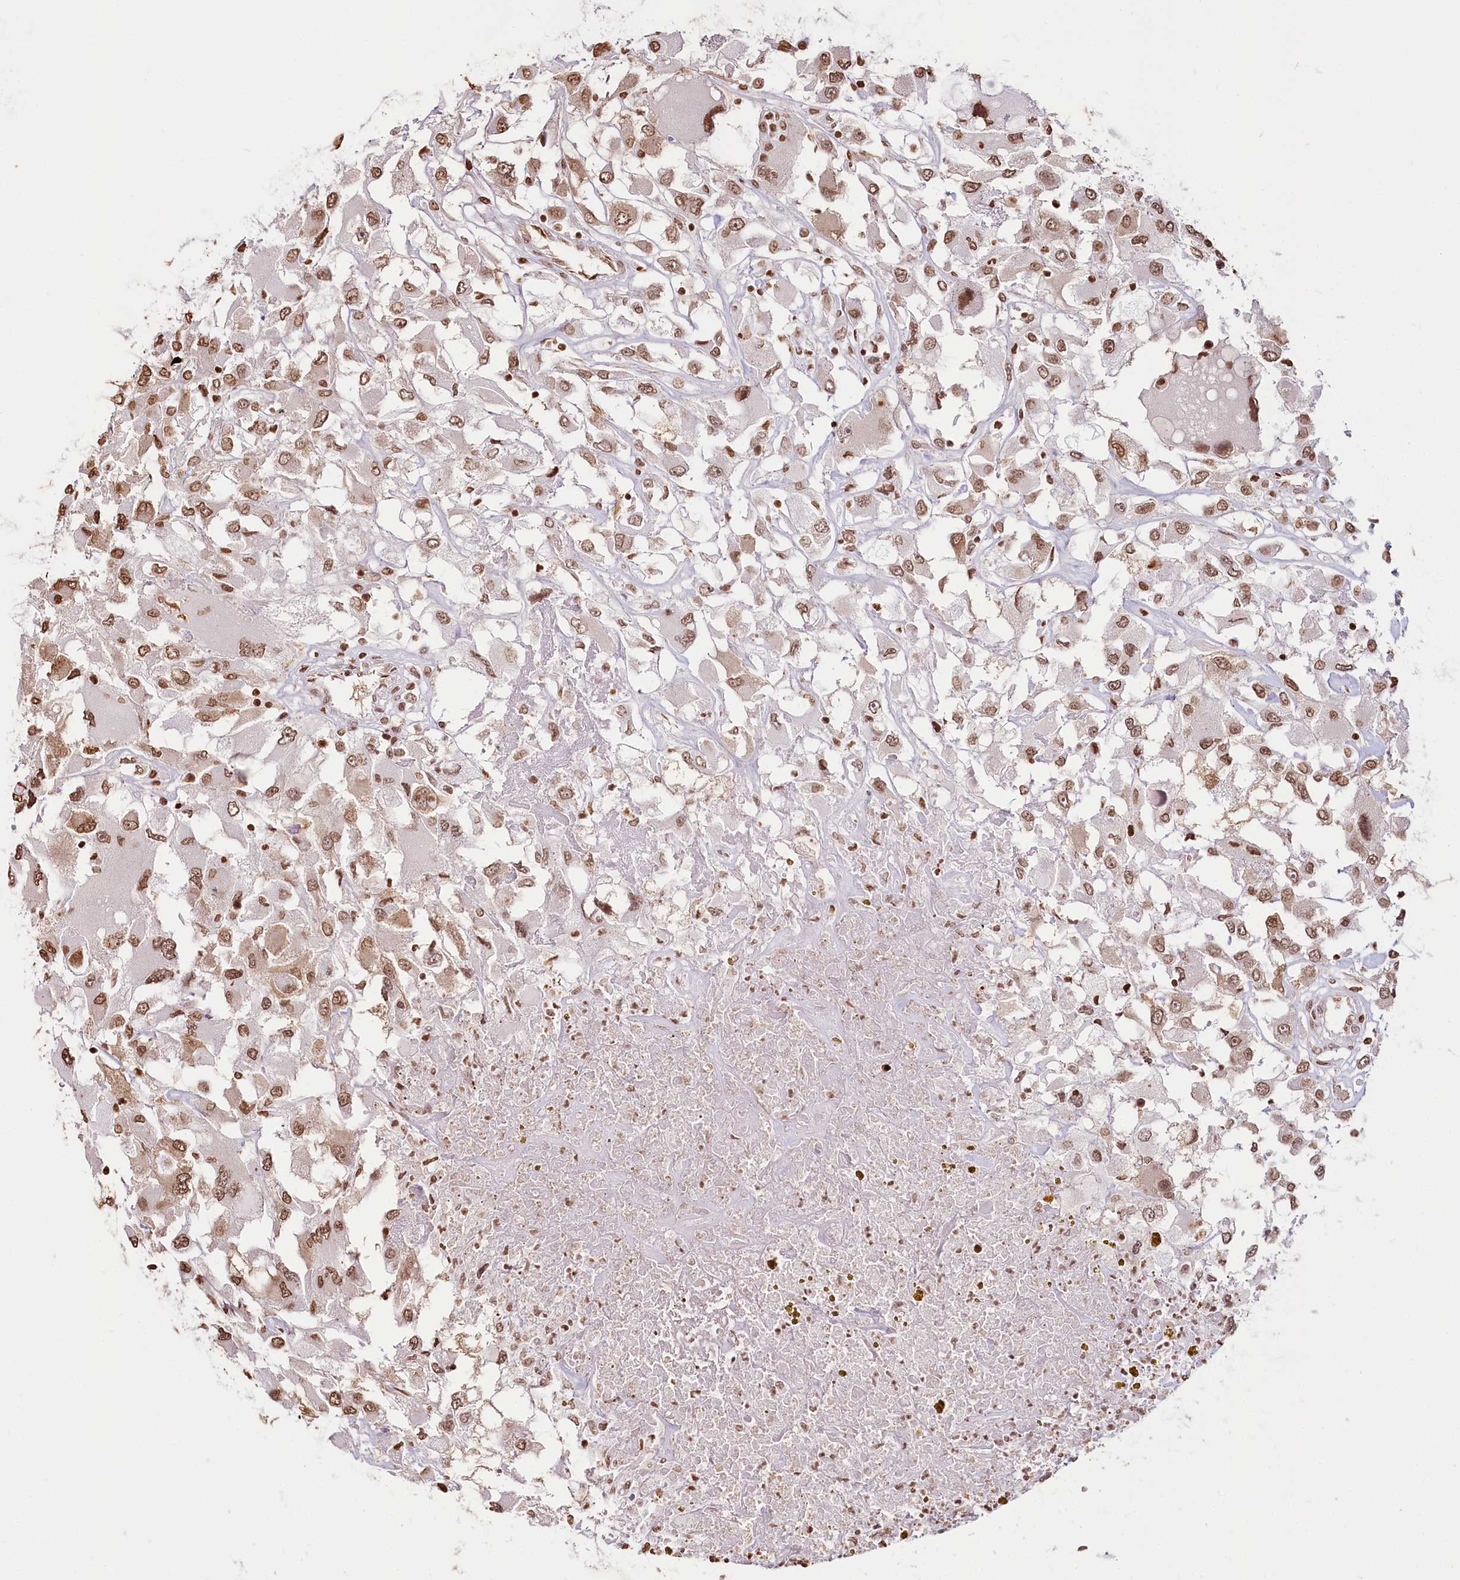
{"staining": {"intensity": "moderate", "quantity": ">75%", "location": "nuclear"}, "tissue": "renal cancer", "cell_type": "Tumor cells", "image_type": "cancer", "snomed": [{"axis": "morphology", "description": "Adenocarcinoma, NOS"}, {"axis": "topography", "description": "Kidney"}], "caption": "Brown immunohistochemical staining in human renal cancer exhibits moderate nuclear expression in about >75% of tumor cells. (Stains: DAB (3,3'-diaminobenzidine) in brown, nuclei in blue, Microscopy: brightfield microscopy at high magnification).", "gene": "FAM13A", "patient": {"sex": "female", "age": 52}}